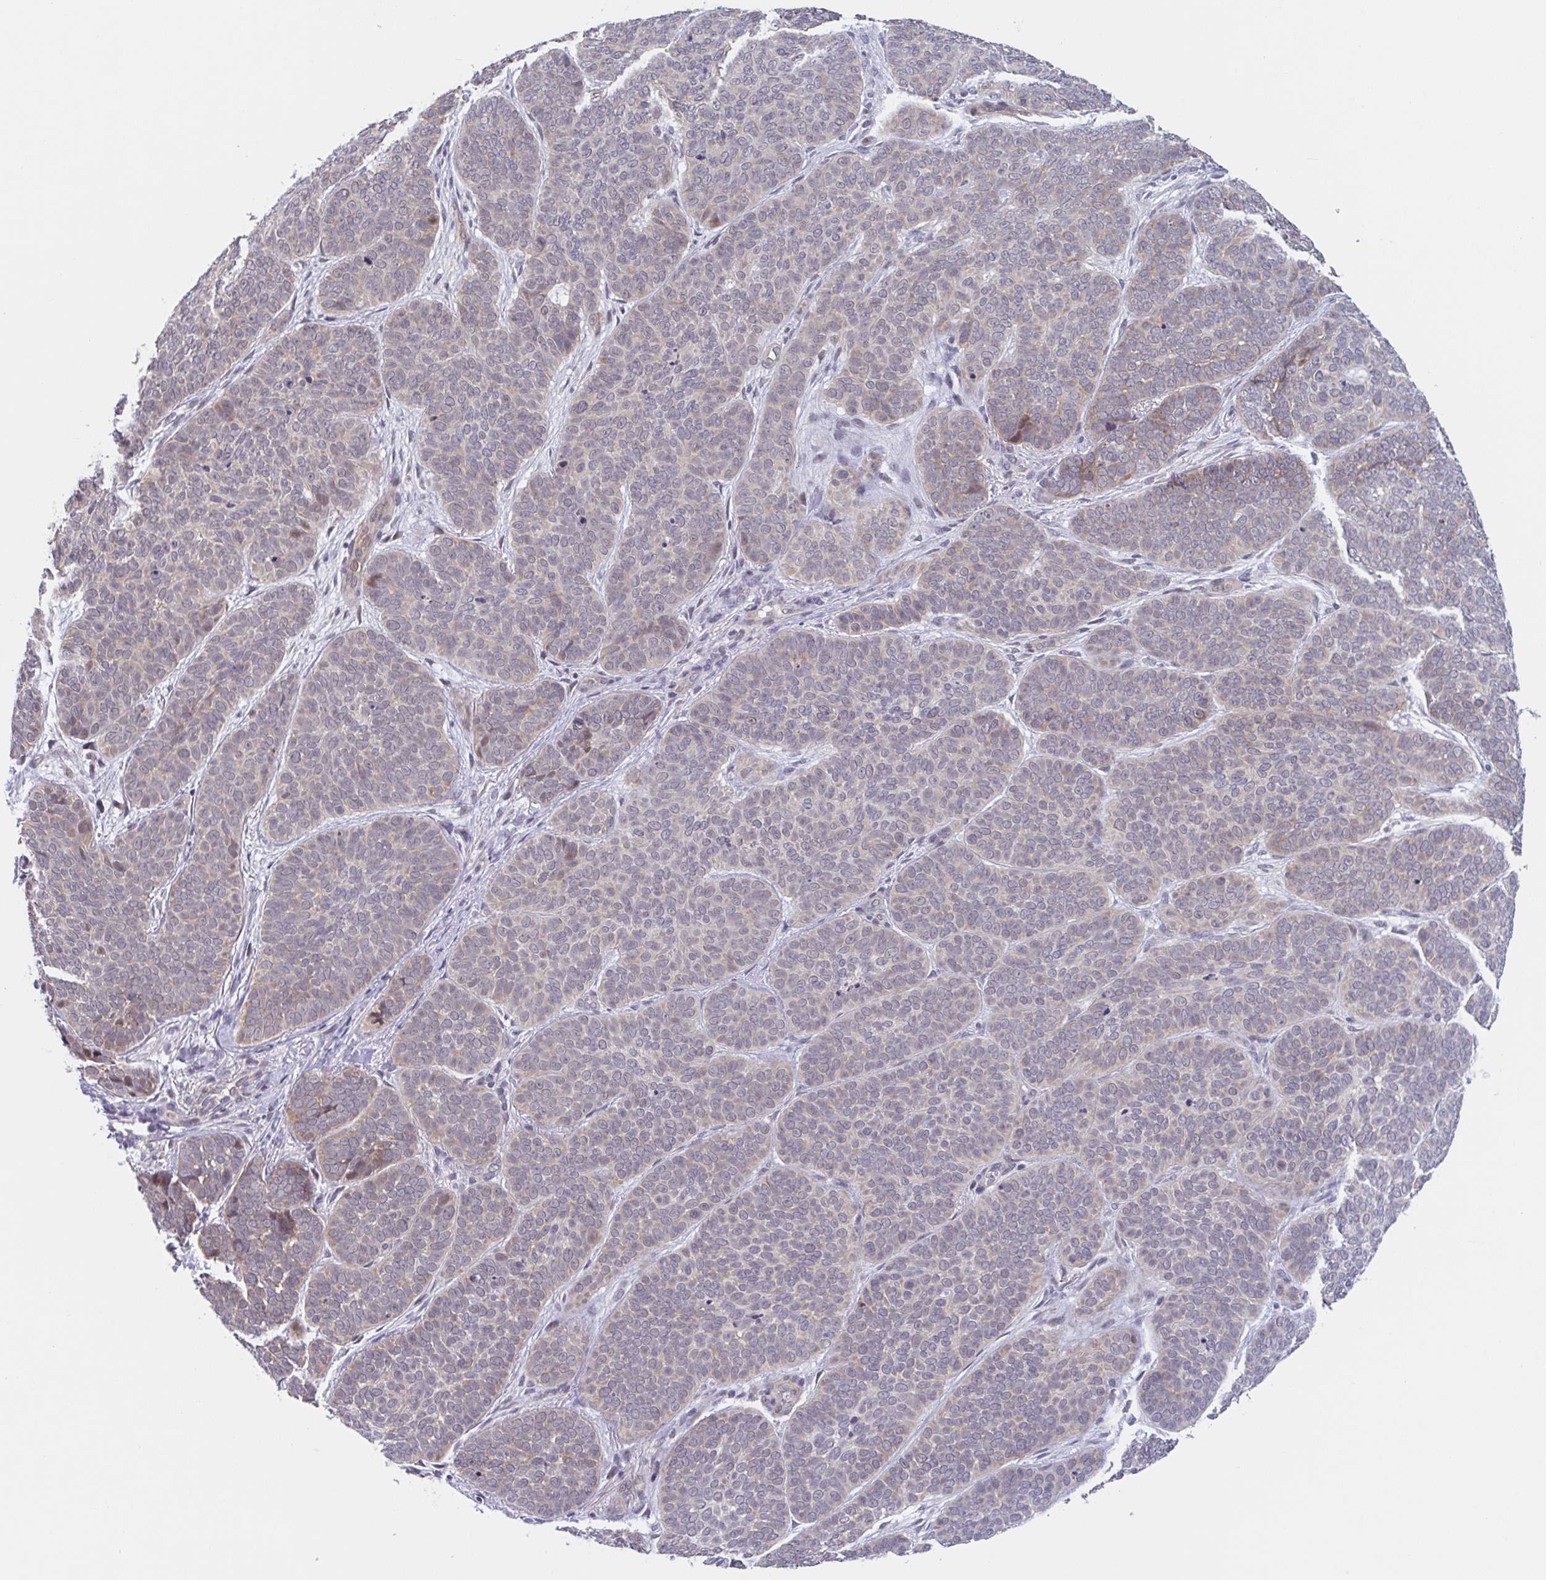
{"staining": {"intensity": "weak", "quantity": "25%-75%", "location": "cytoplasmic/membranous"}, "tissue": "skin cancer", "cell_type": "Tumor cells", "image_type": "cancer", "snomed": [{"axis": "morphology", "description": "Basal cell carcinoma"}, {"axis": "topography", "description": "Skin"}, {"axis": "topography", "description": "Skin of nose"}], "caption": "Tumor cells demonstrate low levels of weak cytoplasmic/membranous staining in about 25%-75% of cells in human basal cell carcinoma (skin). The protein of interest is stained brown, and the nuclei are stained in blue (DAB (3,3'-diaminobenzidine) IHC with brightfield microscopy, high magnification).", "gene": "RIOK1", "patient": {"sex": "female", "age": 81}}